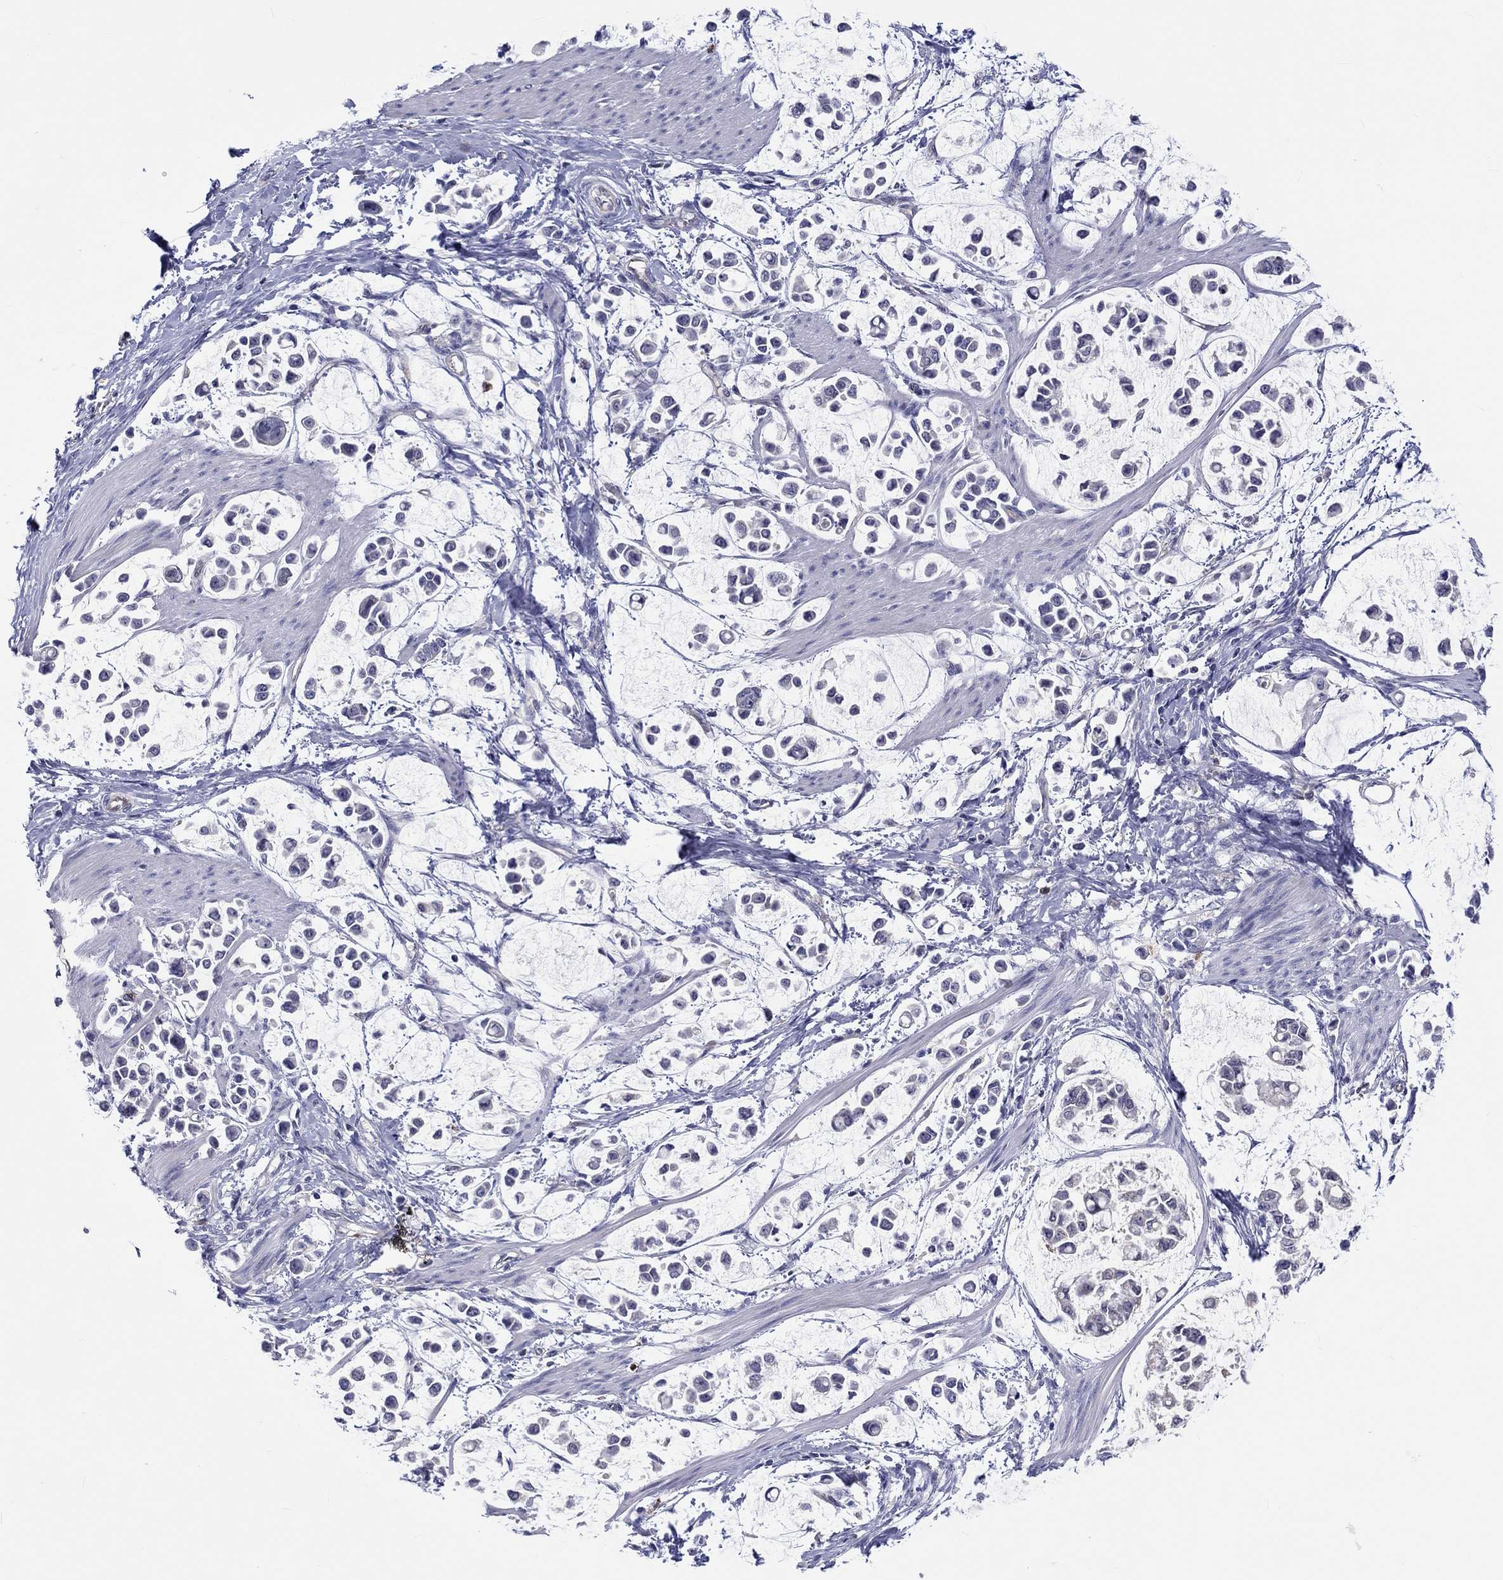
{"staining": {"intensity": "negative", "quantity": "none", "location": "none"}, "tissue": "stomach cancer", "cell_type": "Tumor cells", "image_type": "cancer", "snomed": [{"axis": "morphology", "description": "Adenocarcinoma, NOS"}, {"axis": "topography", "description": "Stomach"}], "caption": "Human adenocarcinoma (stomach) stained for a protein using IHC exhibits no expression in tumor cells.", "gene": "ABCG4", "patient": {"sex": "male", "age": 82}}